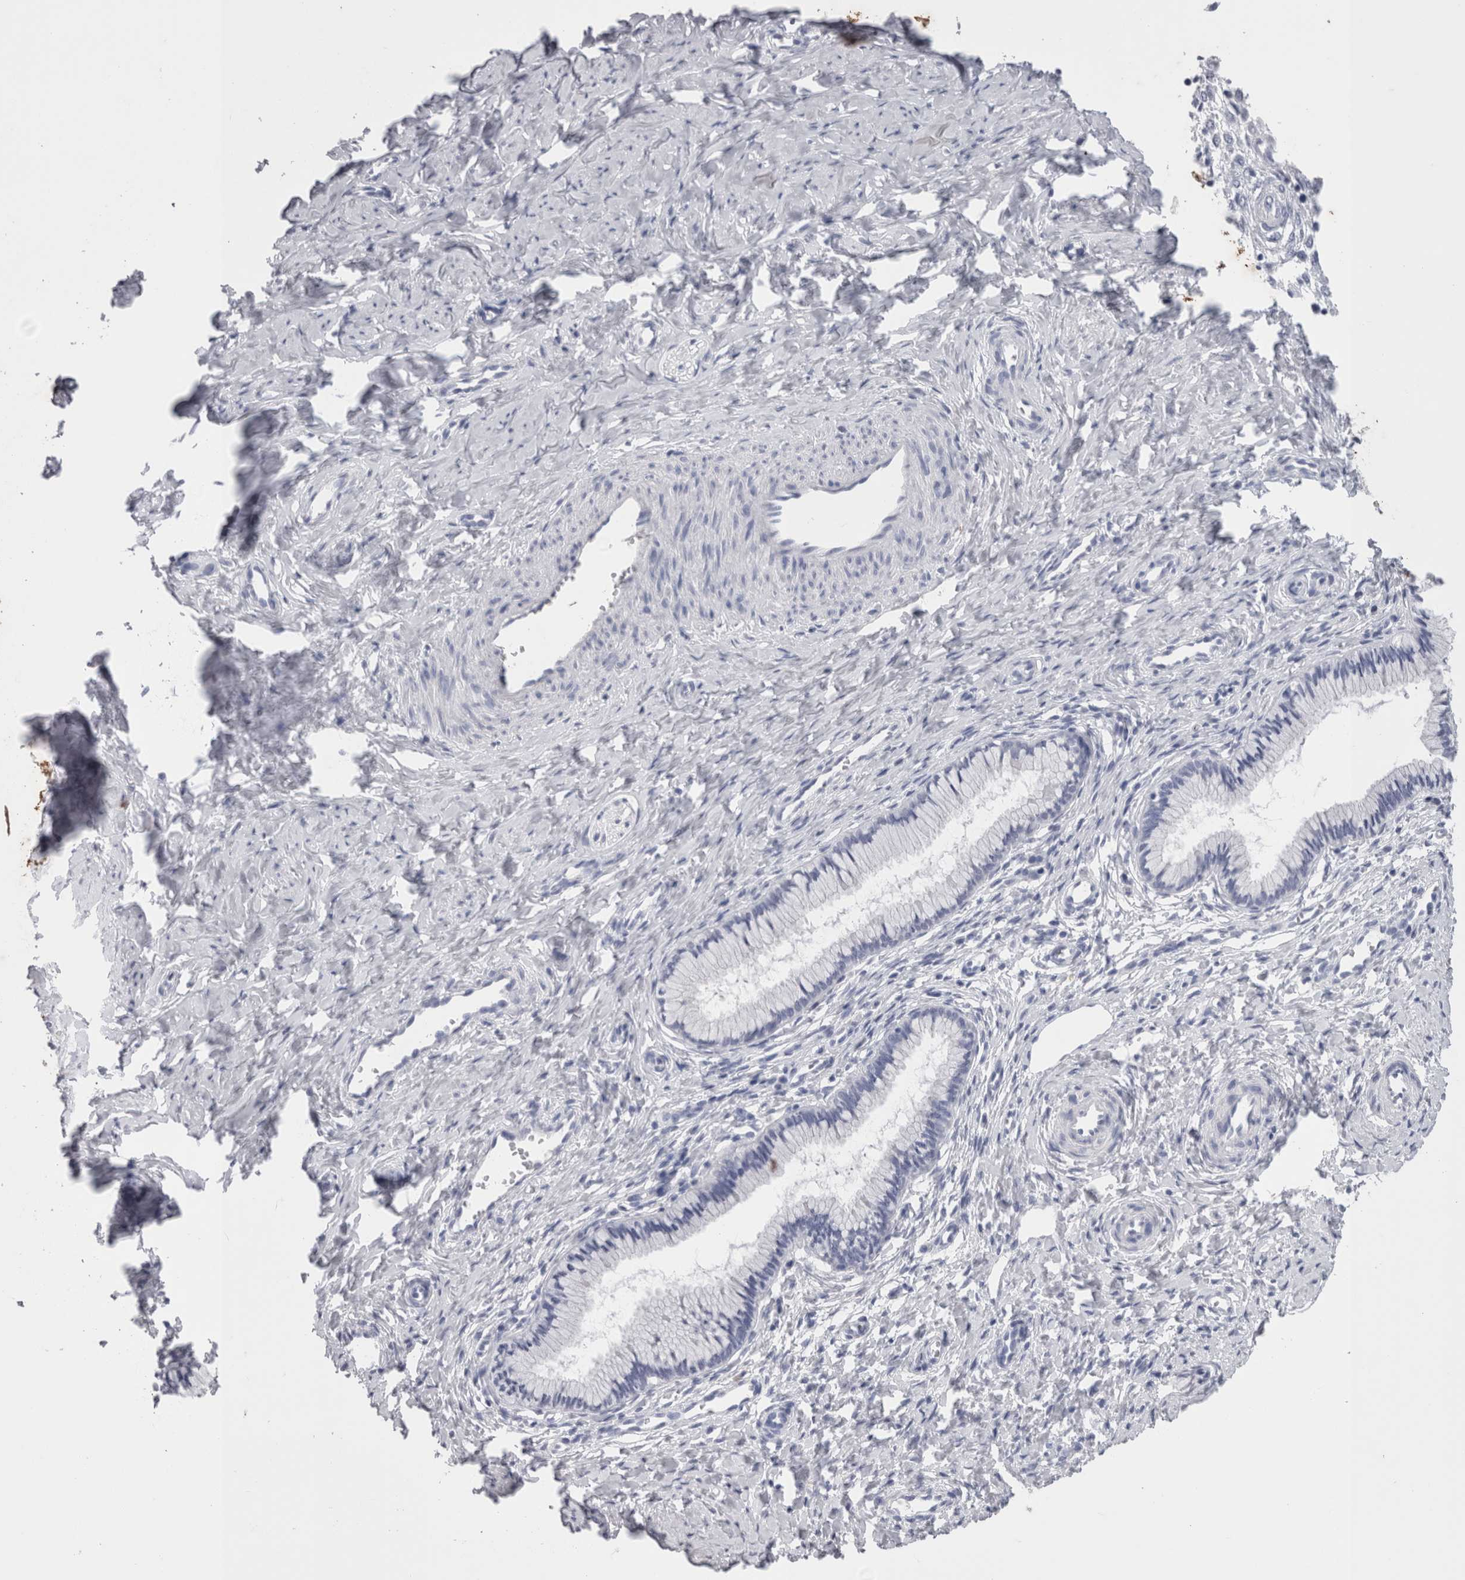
{"staining": {"intensity": "negative", "quantity": "none", "location": "none"}, "tissue": "cervix", "cell_type": "Glandular cells", "image_type": "normal", "snomed": [{"axis": "morphology", "description": "Normal tissue, NOS"}, {"axis": "topography", "description": "Cervix"}], "caption": "The image demonstrates no significant staining in glandular cells of cervix. (Stains: DAB IHC with hematoxylin counter stain, Microscopy: brightfield microscopy at high magnification).", "gene": "CA8", "patient": {"sex": "female", "age": 27}}